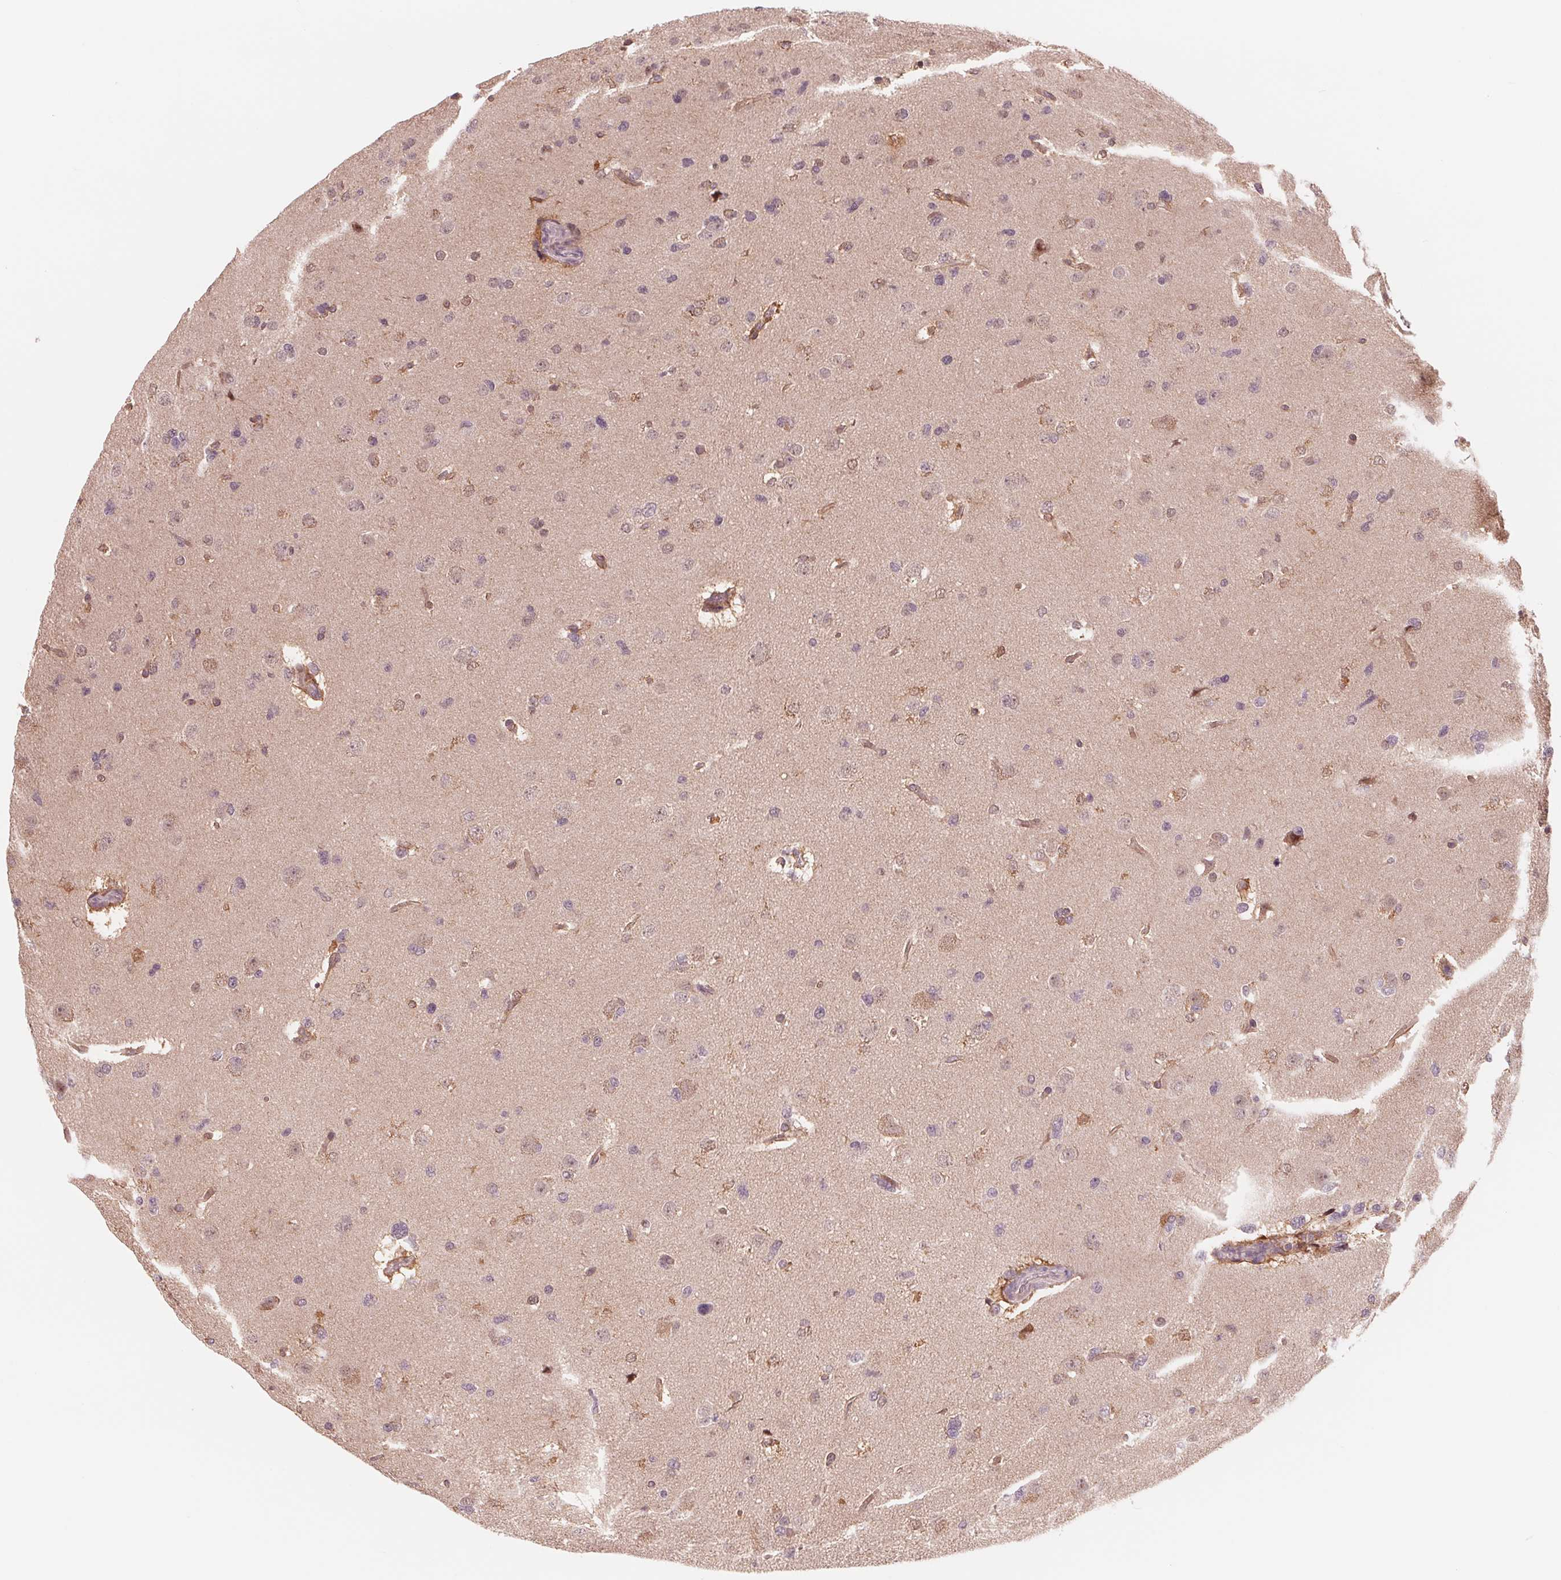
{"staining": {"intensity": "negative", "quantity": "none", "location": "none"}, "tissue": "glioma", "cell_type": "Tumor cells", "image_type": "cancer", "snomed": [{"axis": "morphology", "description": "Glioma, malignant, Low grade"}, {"axis": "topography", "description": "Brain"}], "caption": "IHC image of human glioma stained for a protein (brown), which exhibits no positivity in tumor cells.", "gene": "IL9R", "patient": {"sex": "female", "age": 55}}